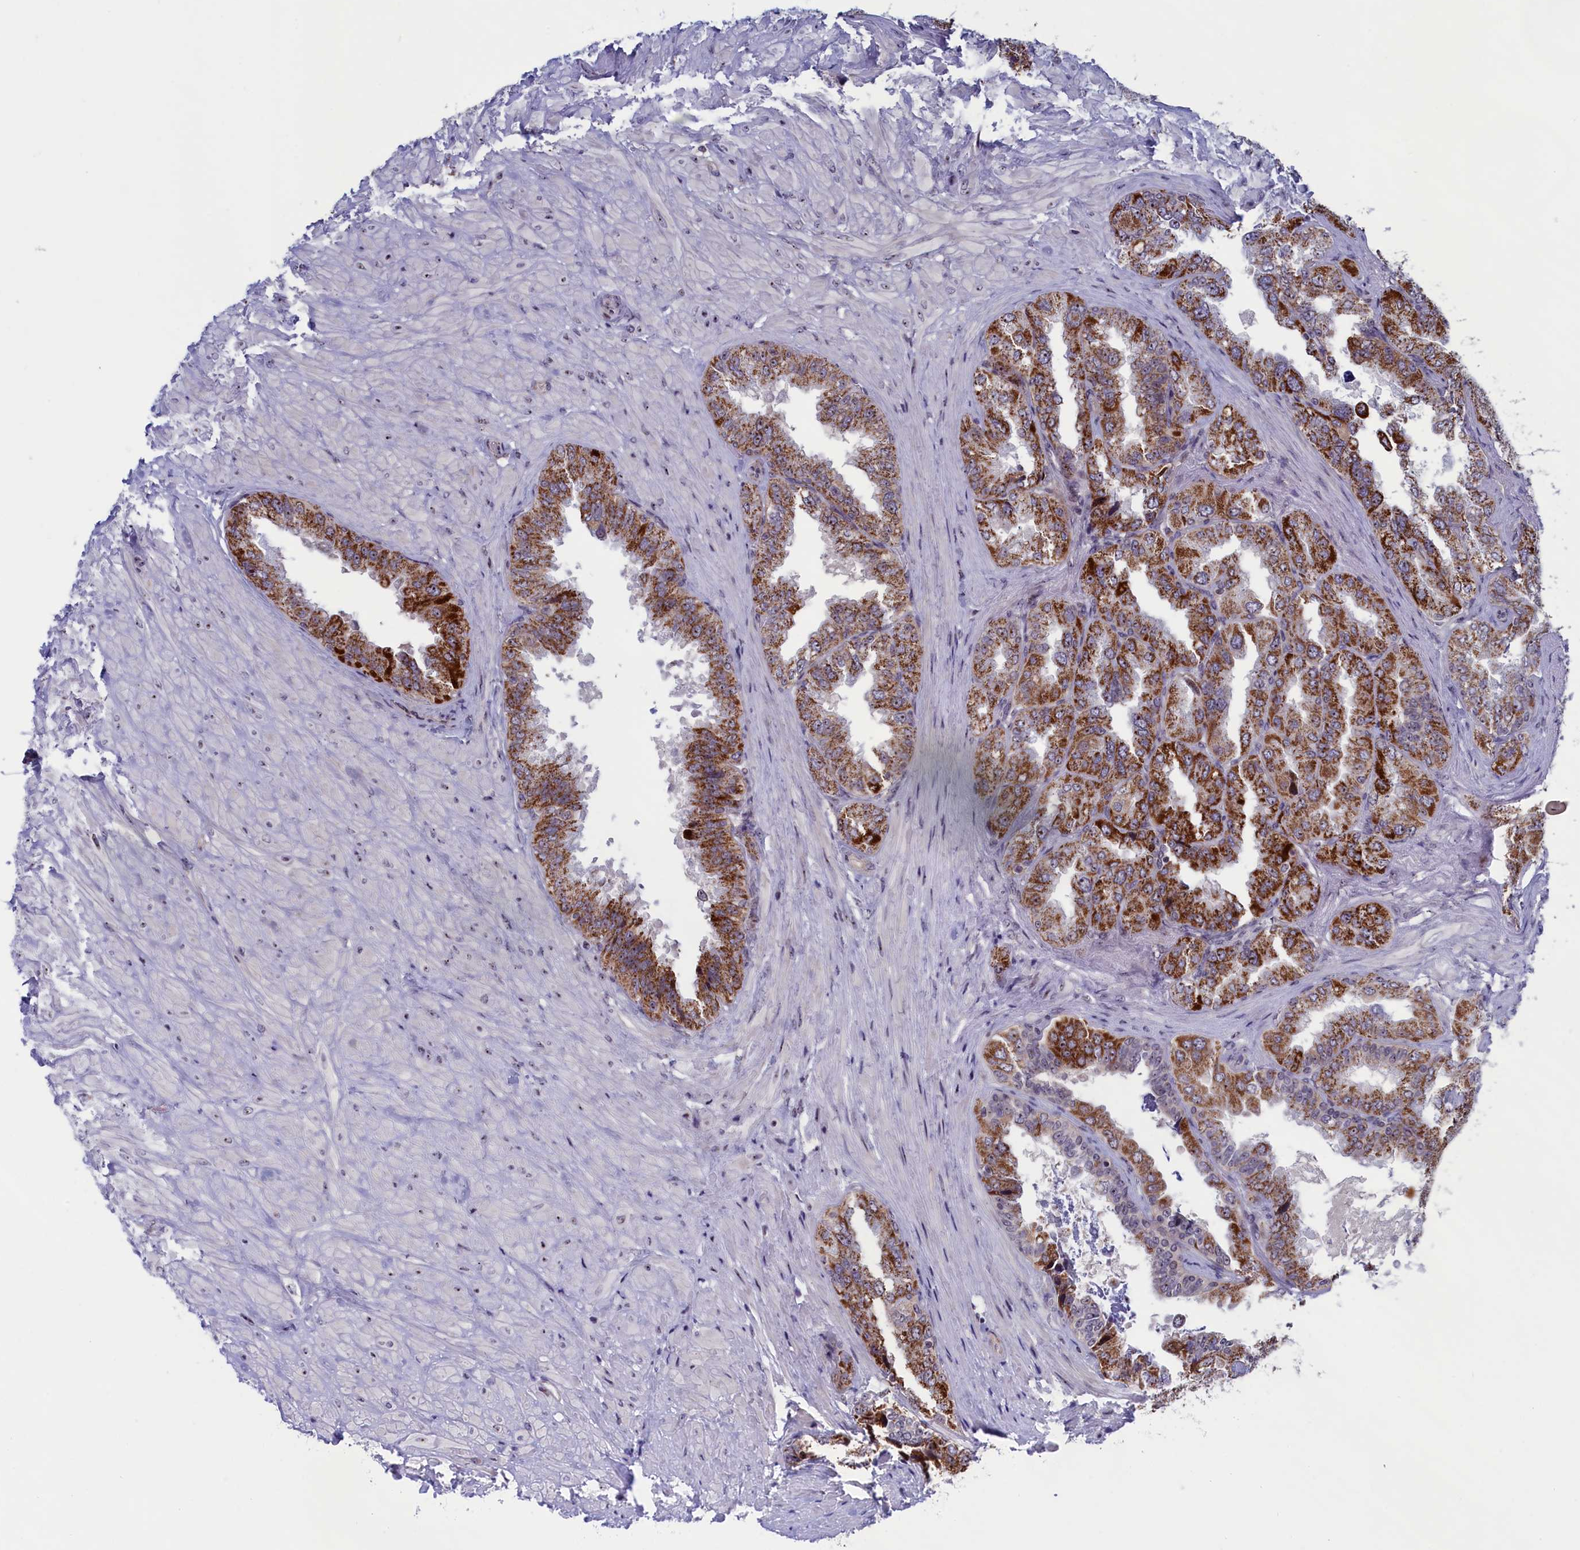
{"staining": {"intensity": "strong", "quantity": ">75%", "location": "cytoplasmic/membranous"}, "tissue": "seminal vesicle", "cell_type": "Glandular cells", "image_type": "normal", "snomed": [{"axis": "morphology", "description": "Normal tissue, NOS"}, {"axis": "topography", "description": "Seminal veicle"}, {"axis": "topography", "description": "Peripheral nerve tissue"}], "caption": "Immunohistochemistry image of normal seminal vesicle stained for a protein (brown), which displays high levels of strong cytoplasmic/membranous positivity in about >75% of glandular cells.", "gene": "PPAN", "patient": {"sex": "male", "age": 63}}